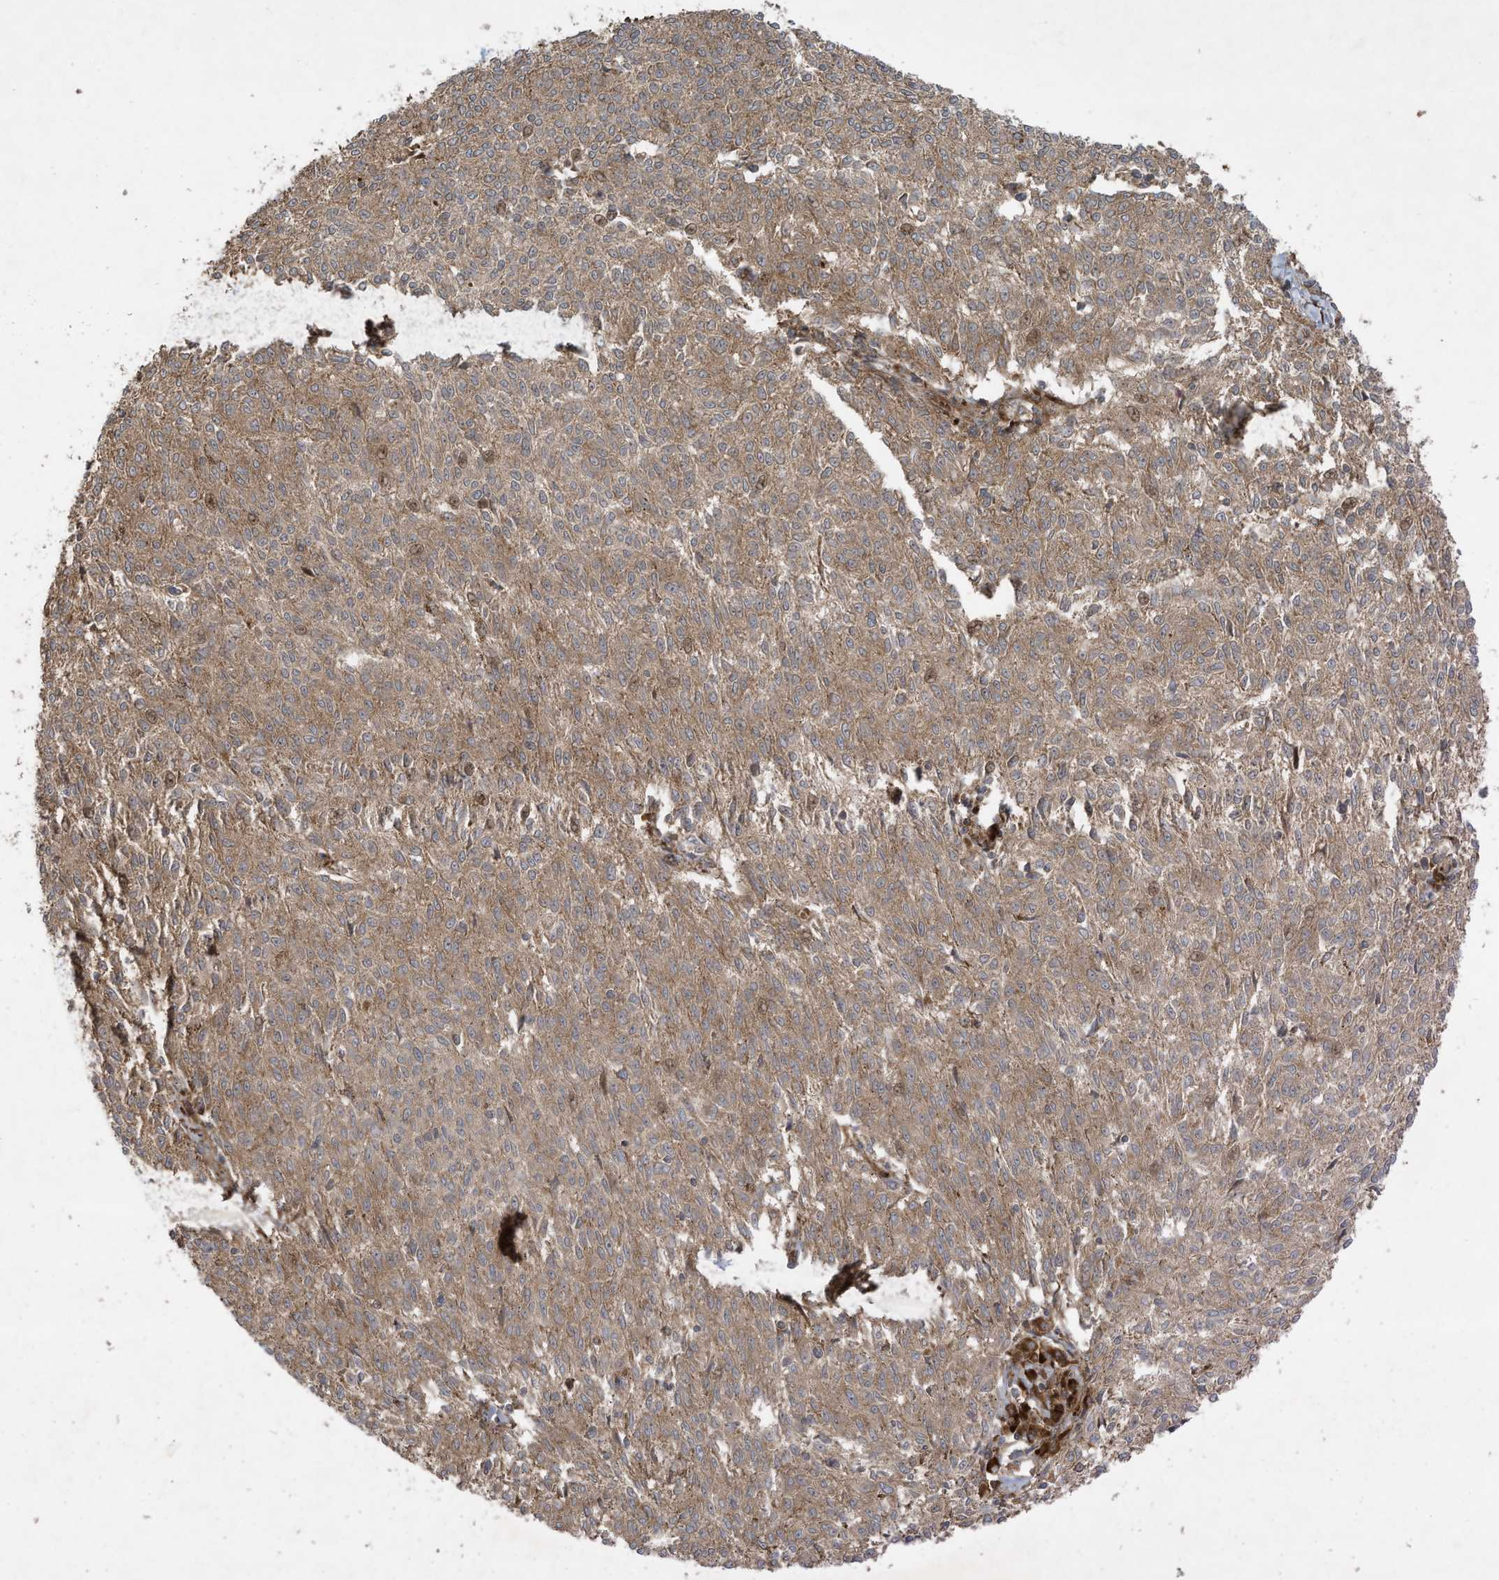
{"staining": {"intensity": "moderate", "quantity": ">75%", "location": "cytoplasmic/membranous"}, "tissue": "melanoma", "cell_type": "Tumor cells", "image_type": "cancer", "snomed": [{"axis": "morphology", "description": "Malignant melanoma, NOS"}, {"axis": "topography", "description": "Skin"}], "caption": "This image displays immunohistochemistry (IHC) staining of melanoma, with medium moderate cytoplasmic/membranous staining in approximately >75% of tumor cells.", "gene": "DDIT4", "patient": {"sex": "female", "age": 72}}